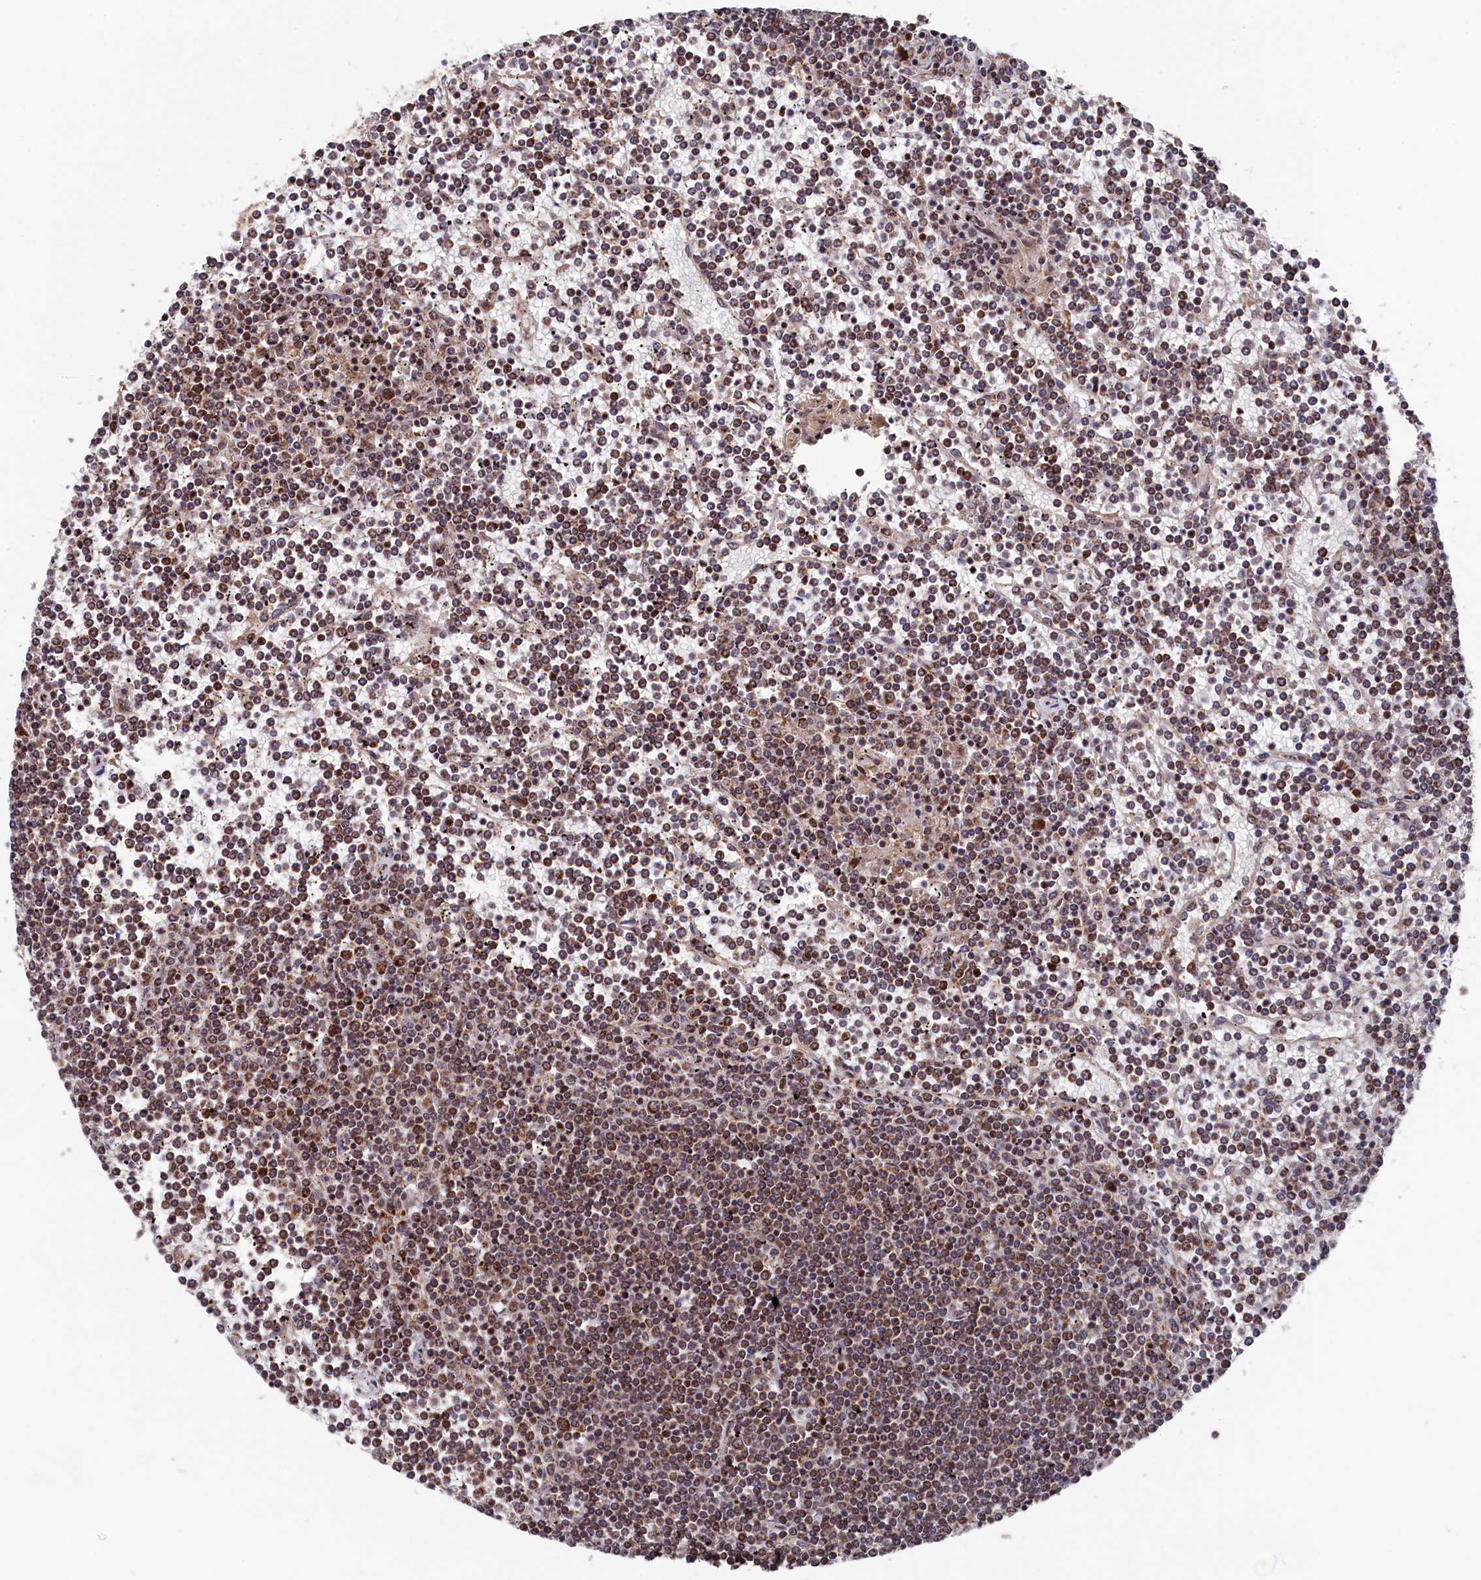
{"staining": {"intensity": "moderate", "quantity": ">75%", "location": "cytoplasmic/membranous,nuclear"}, "tissue": "lymphoma", "cell_type": "Tumor cells", "image_type": "cancer", "snomed": [{"axis": "morphology", "description": "Malignant lymphoma, non-Hodgkin's type, Low grade"}, {"axis": "topography", "description": "Spleen"}], "caption": "Moderate cytoplasmic/membranous and nuclear protein staining is appreciated in approximately >75% of tumor cells in malignant lymphoma, non-Hodgkin's type (low-grade).", "gene": "CLPX", "patient": {"sex": "female", "age": 19}}